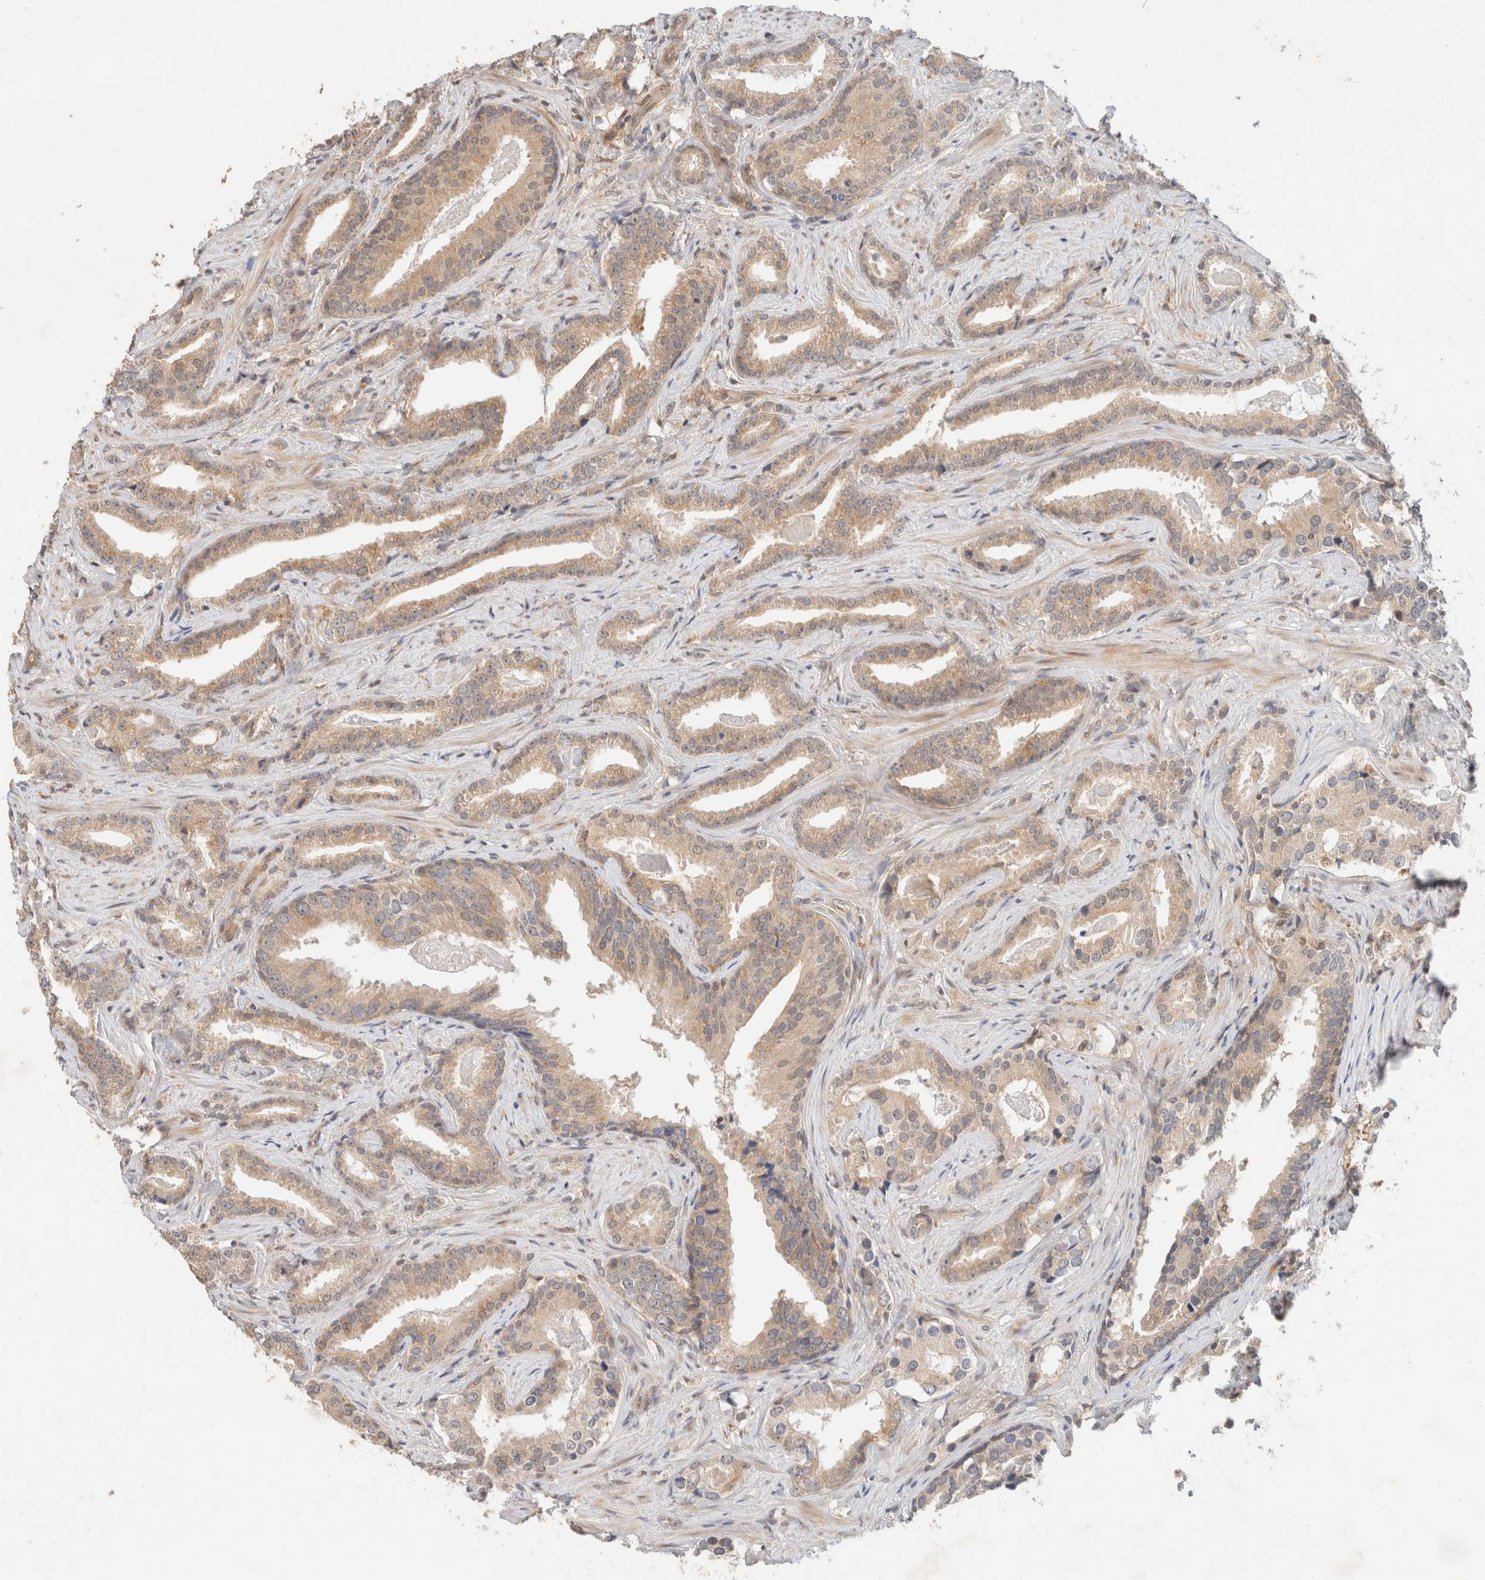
{"staining": {"intensity": "weak", "quantity": ">75%", "location": "cytoplasmic/membranous"}, "tissue": "prostate cancer", "cell_type": "Tumor cells", "image_type": "cancer", "snomed": [{"axis": "morphology", "description": "Adenocarcinoma, Low grade"}, {"axis": "topography", "description": "Prostate"}], "caption": "Human prostate cancer stained with a brown dye displays weak cytoplasmic/membranous positive expression in about >75% of tumor cells.", "gene": "TACC1", "patient": {"sex": "male", "age": 67}}